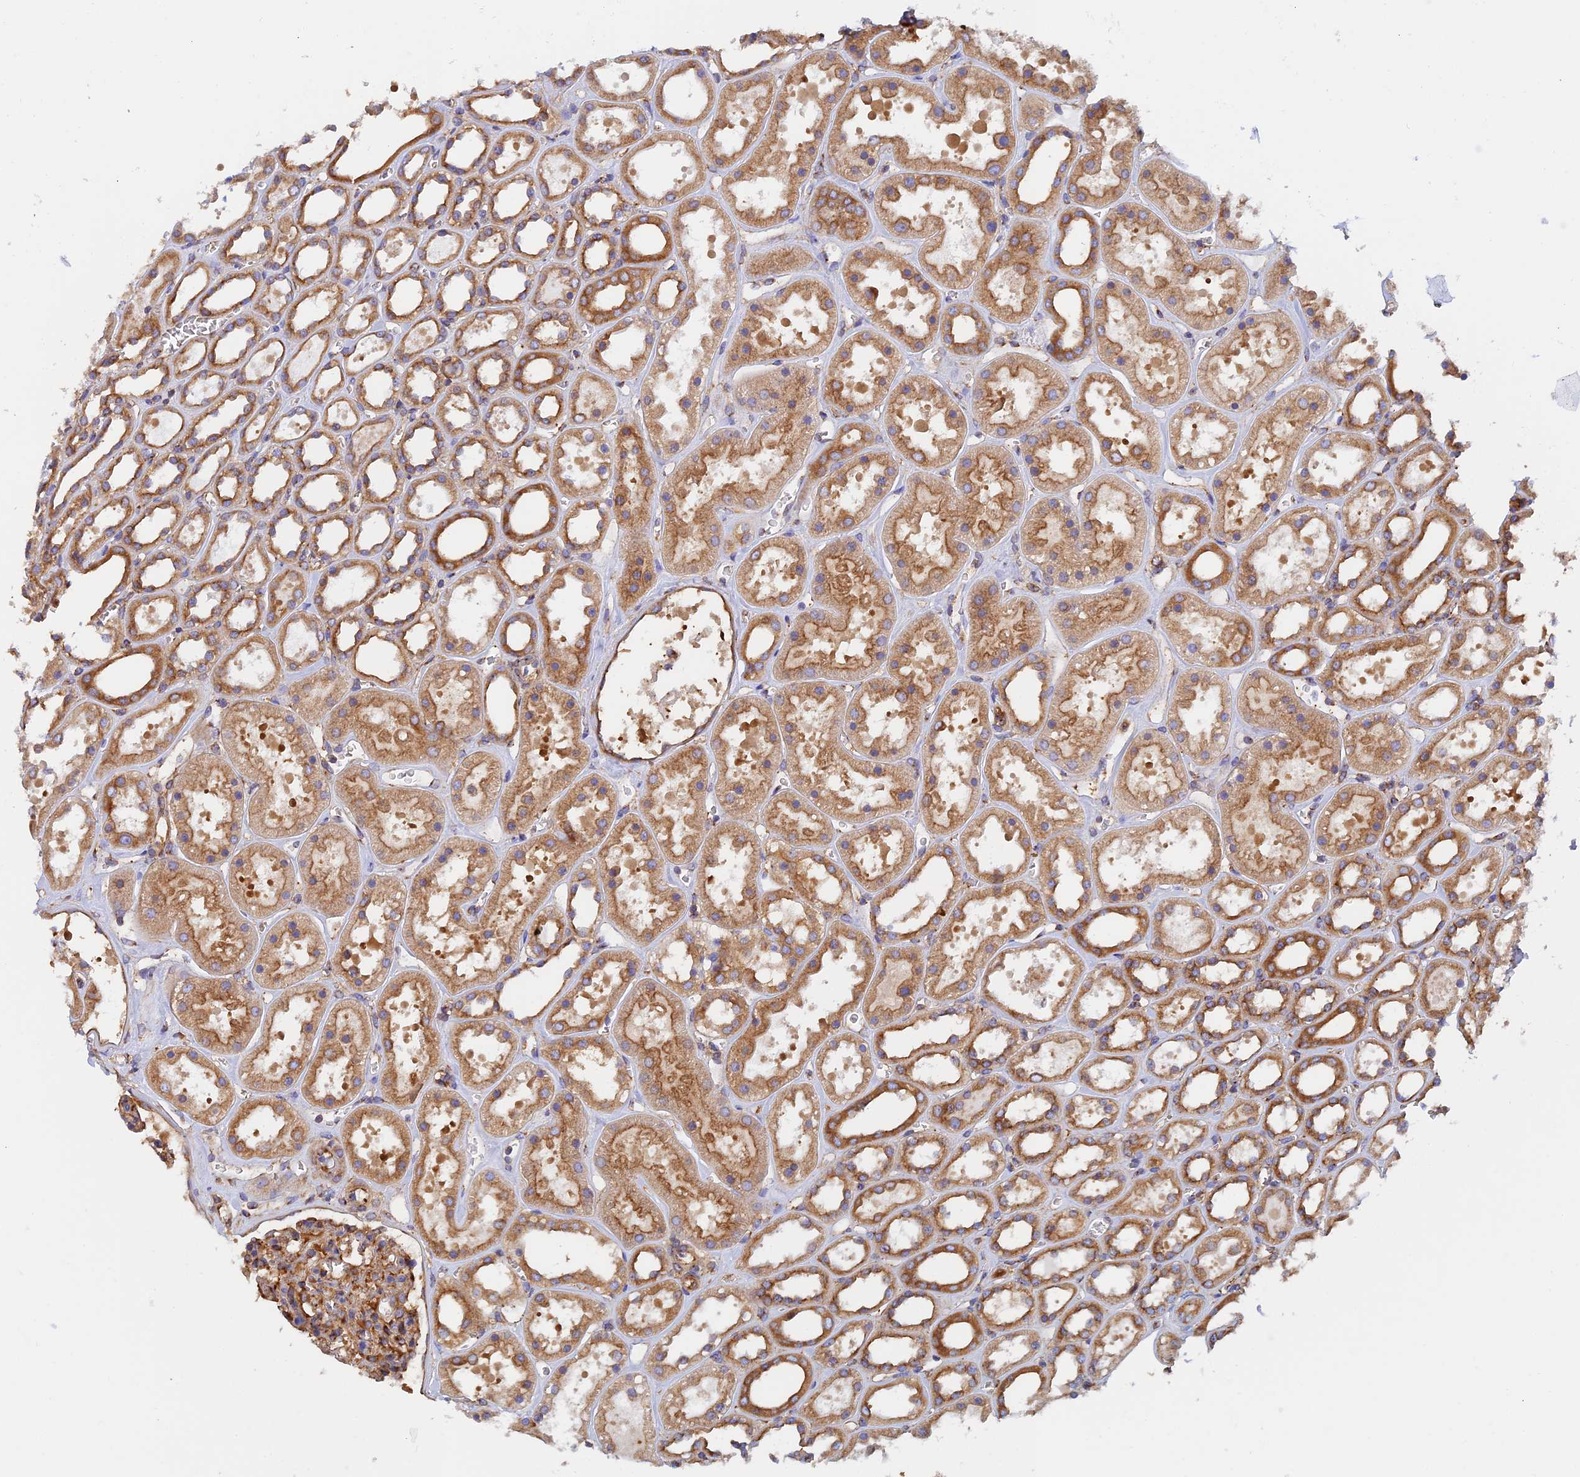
{"staining": {"intensity": "moderate", "quantity": ">75%", "location": "cytoplasmic/membranous"}, "tissue": "kidney", "cell_type": "Cells in glomeruli", "image_type": "normal", "snomed": [{"axis": "morphology", "description": "Normal tissue, NOS"}, {"axis": "topography", "description": "Kidney"}], "caption": "Immunohistochemical staining of unremarkable kidney displays >75% levels of moderate cytoplasmic/membranous protein positivity in about >75% of cells in glomeruli.", "gene": "DCTN2", "patient": {"sex": "female", "age": 41}}